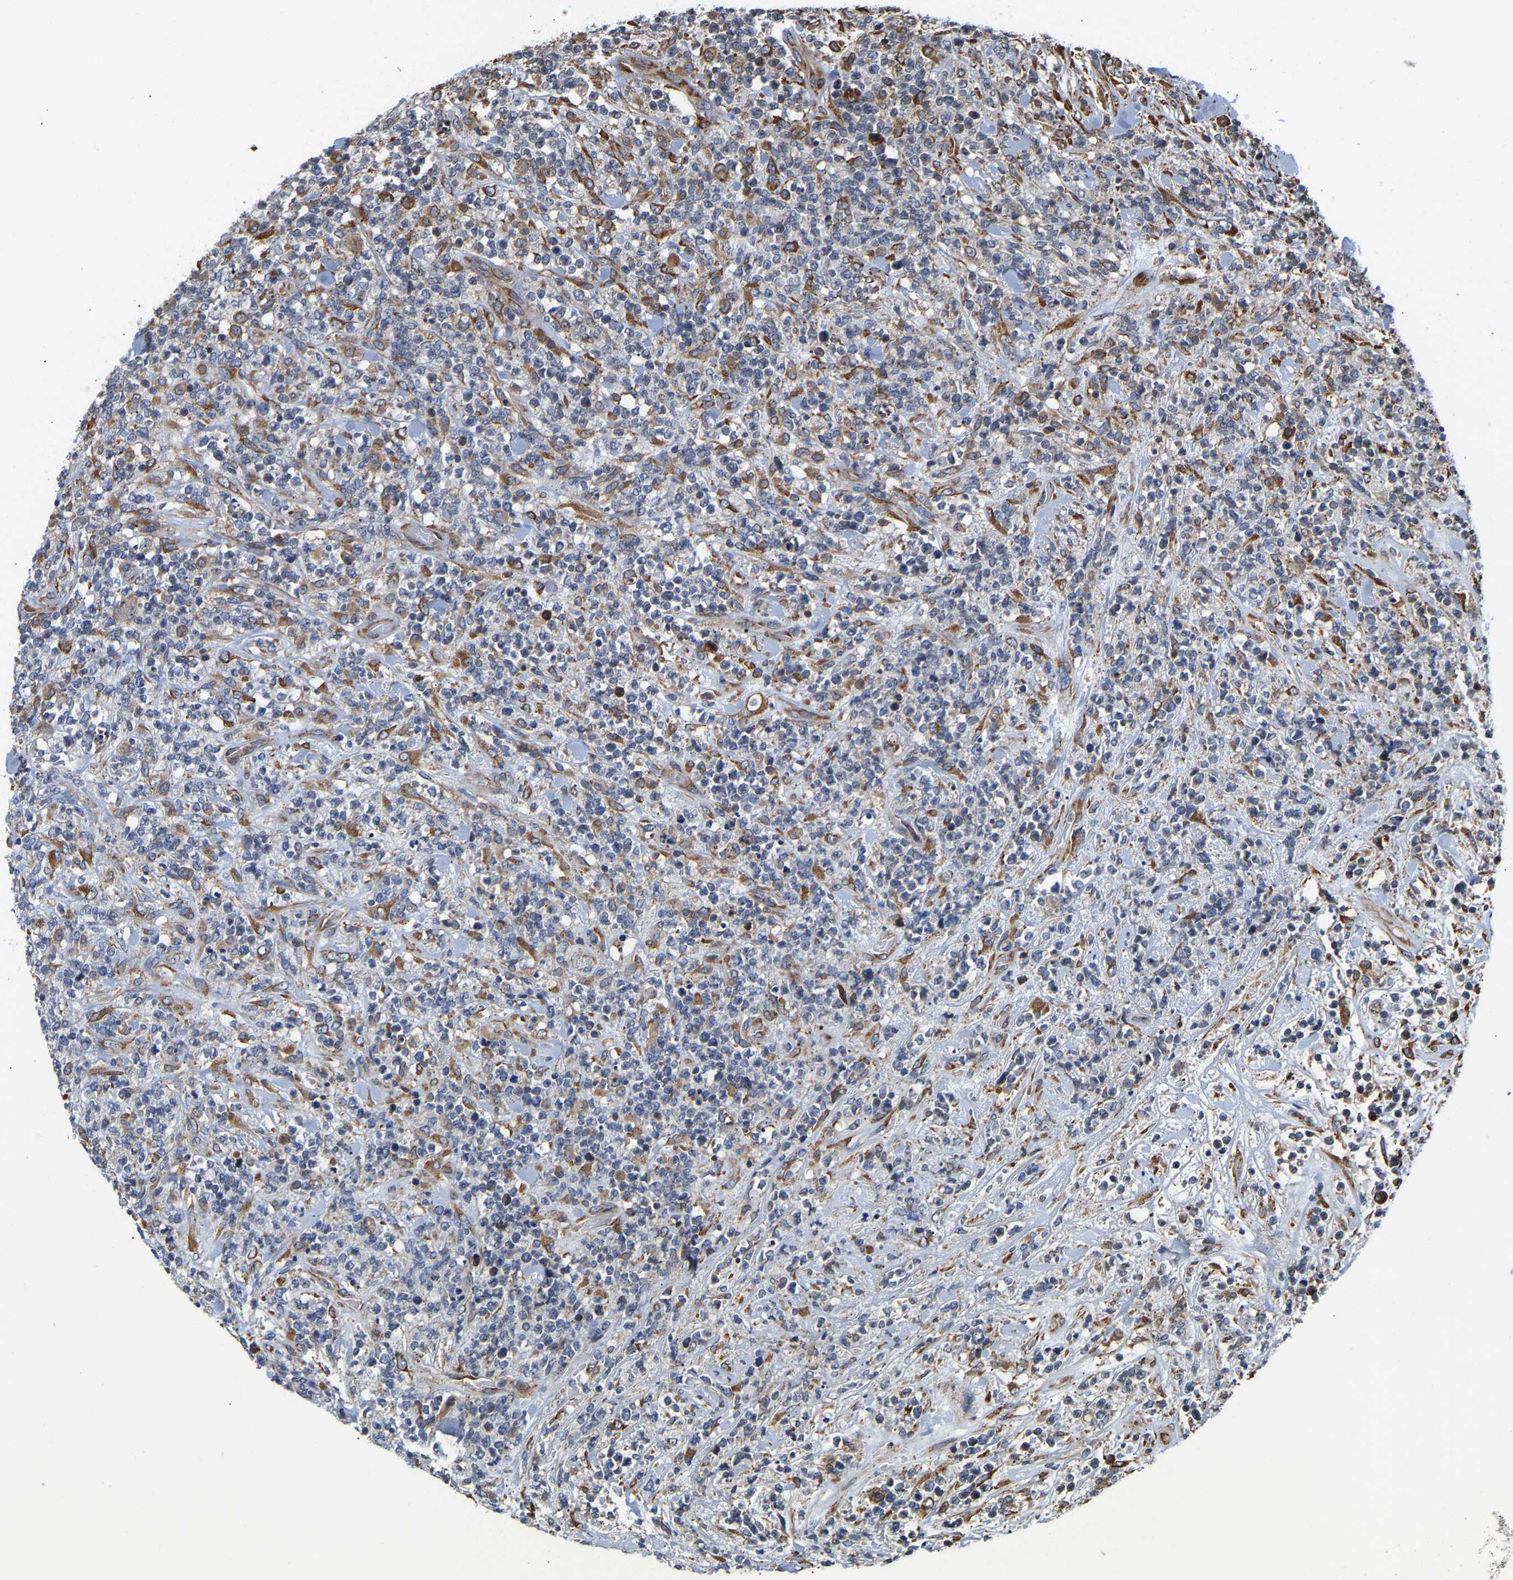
{"staining": {"intensity": "moderate", "quantity": "<25%", "location": "cytoplasmic/membranous"}, "tissue": "lymphoma", "cell_type": "Tumor cells", "image_type": "cancer", "snomed": [{"axis": "morphology", "description": "Malignant lymphoma, non-Hodgkin's type, High grade"}, {"axis": "topography", "description": "Soft tissue"}], "caption": "Protein staining by immunohistochemistry (IHC) reveals moderate cytoplasmic/membranous positivity in about <25% of tumor cells in high-grade malignant lymphoma, non-Hodgkin's type. Ihc stains the protein in brown and the nuclei are stained blue.", "gene": "ARAP1", "patient": {"sex": "male", "age": 18}}